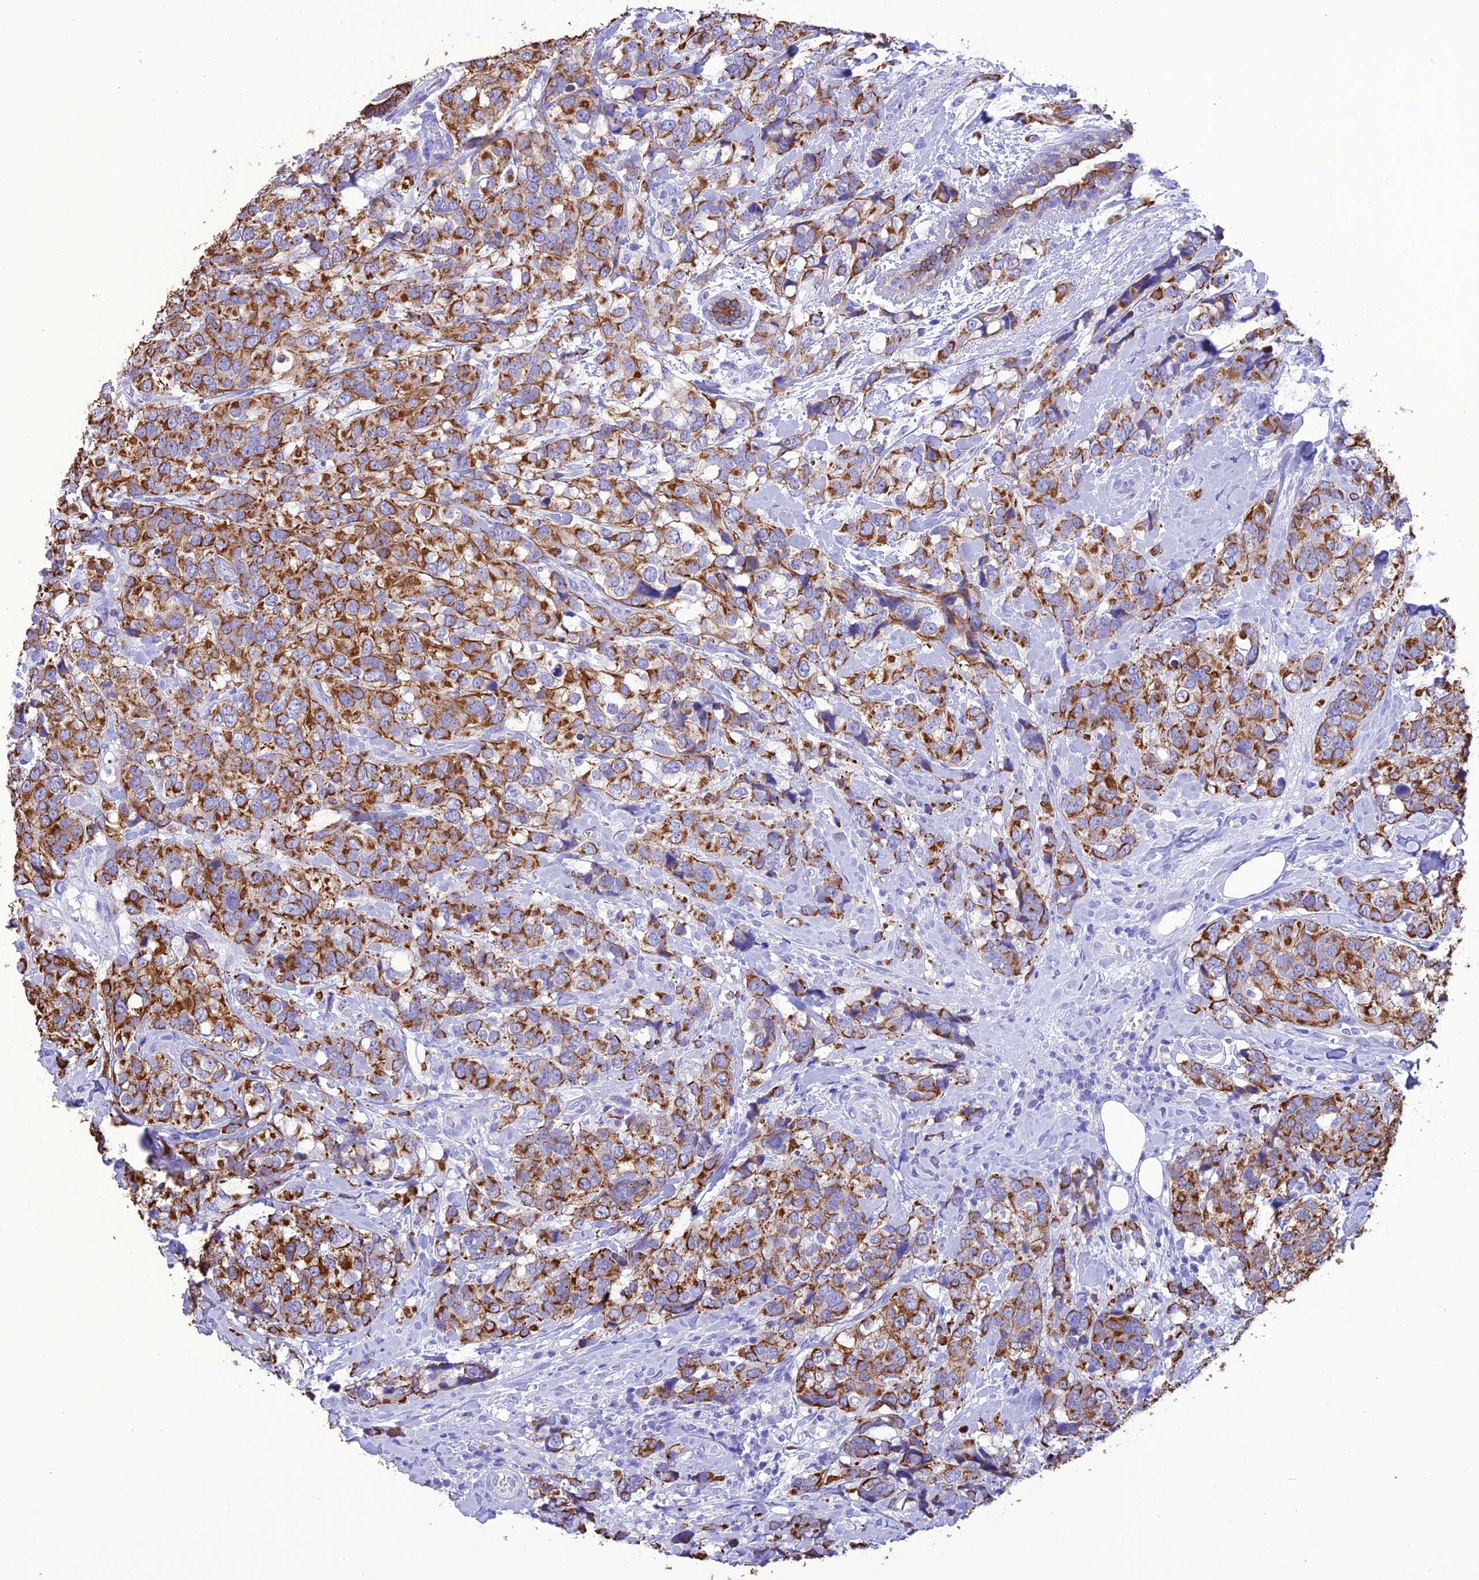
{"staining": {"intensity": "strong", "quantity": ">75%", "location": "cytoplasmic/membranous"}, "tissue": "breast cancer", "cell_type": "Tumor cells", "image_type": "cancer", "snomed": [{"axis": "morphology", "description": "Lobular carcinoma"}, {"axis": "topography", "description": "Breast"}], "caption": "Breast cancer (lobular carcinoma) tissue displays strong cytoplasmic/membranous staining in approximately >75% of tumor cells", "gene": "VPS52", "patient": {"sex": "female", "age": 59}}